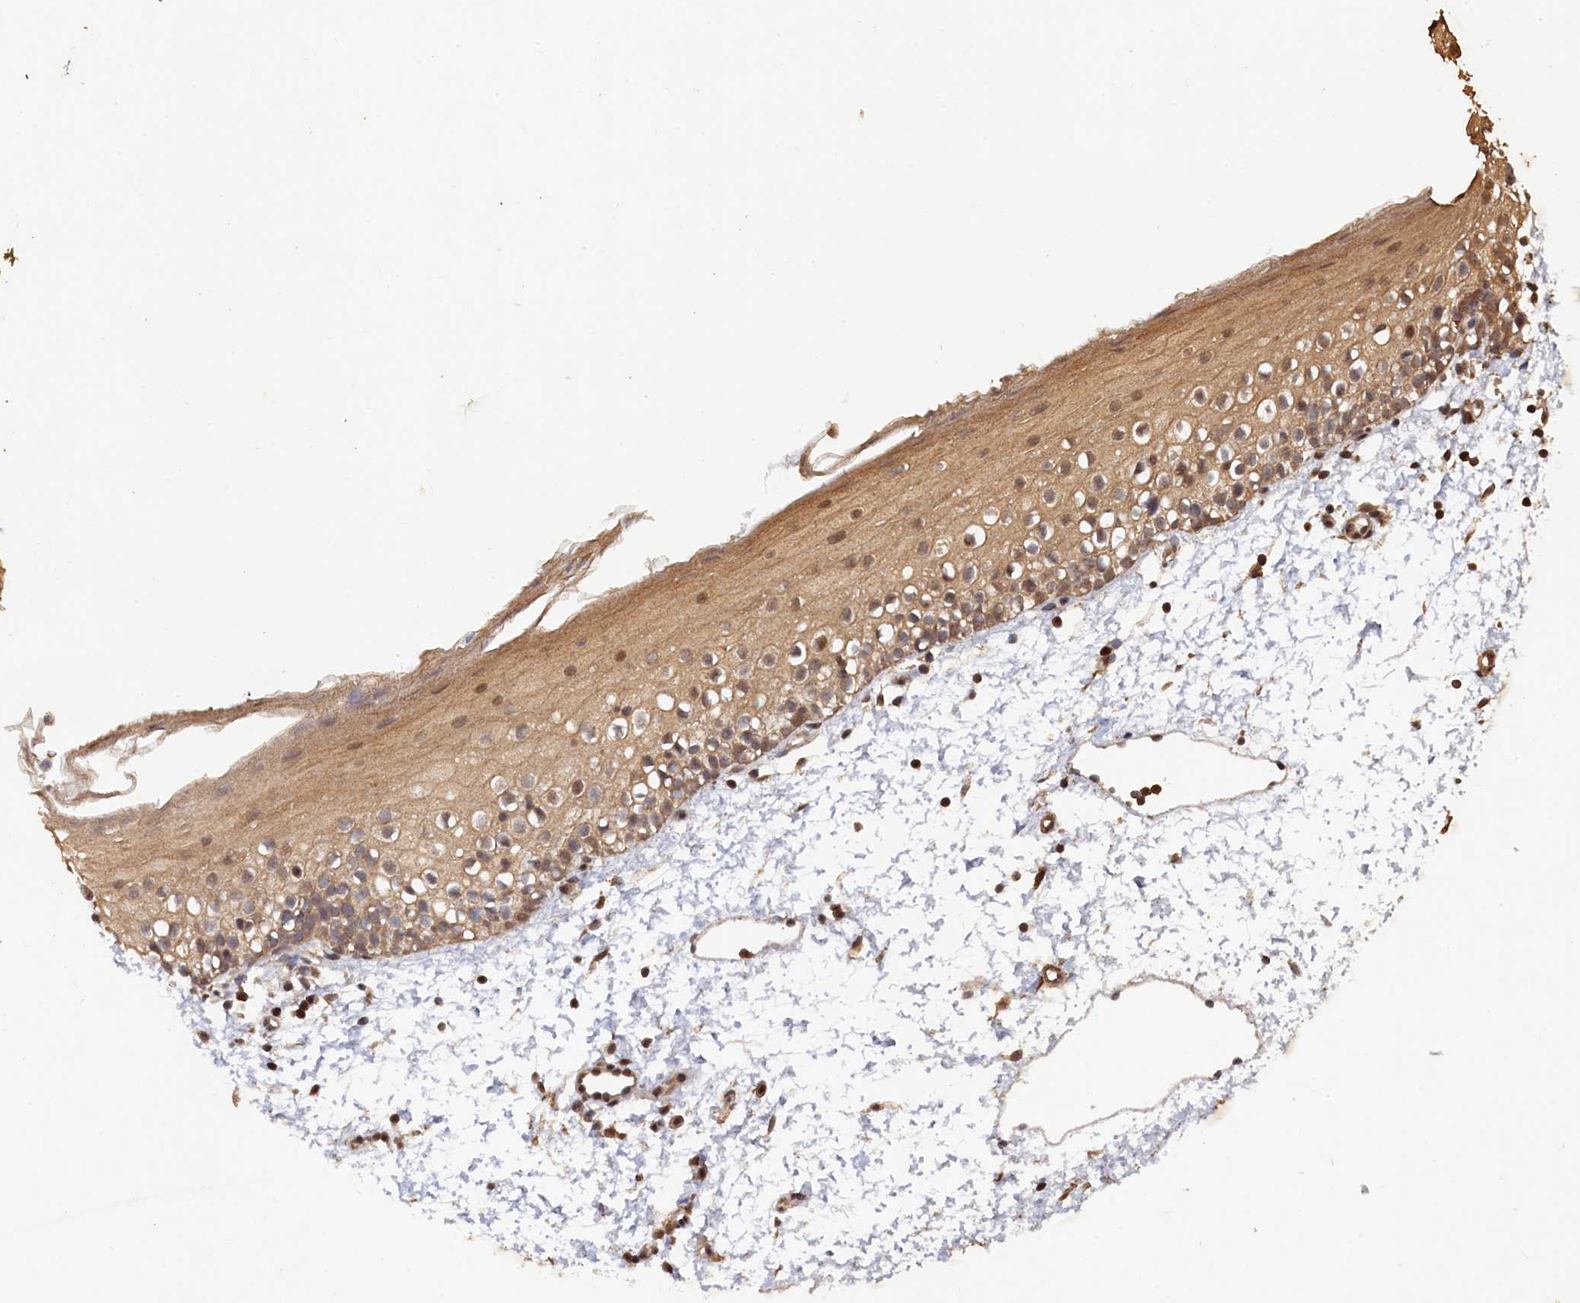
{"staining": {"intensity": "moderate", "quantity": "25%-75%", "location": "cytoplasmic/membranous,nuclear"}, "tissue": "oral mucosa", "cell_type": "Squamous epithelial cells", "image_type": "normal", "snomed": [{"axis": "morphology", "description": "Normal tissue, NOS"}, {"axis": "topography", "description": "Oral tissue"}], "caption": "A photomicrograph of human oral mucosa stained for a protein shows moderate cytoplasmic/membranous,nuclear brown staining in squamous epithelial cells. (IHC, brightfield microscopy, high magnification).", "gene": "PIGN", "patient": {"sex": "male", "age": 28}}